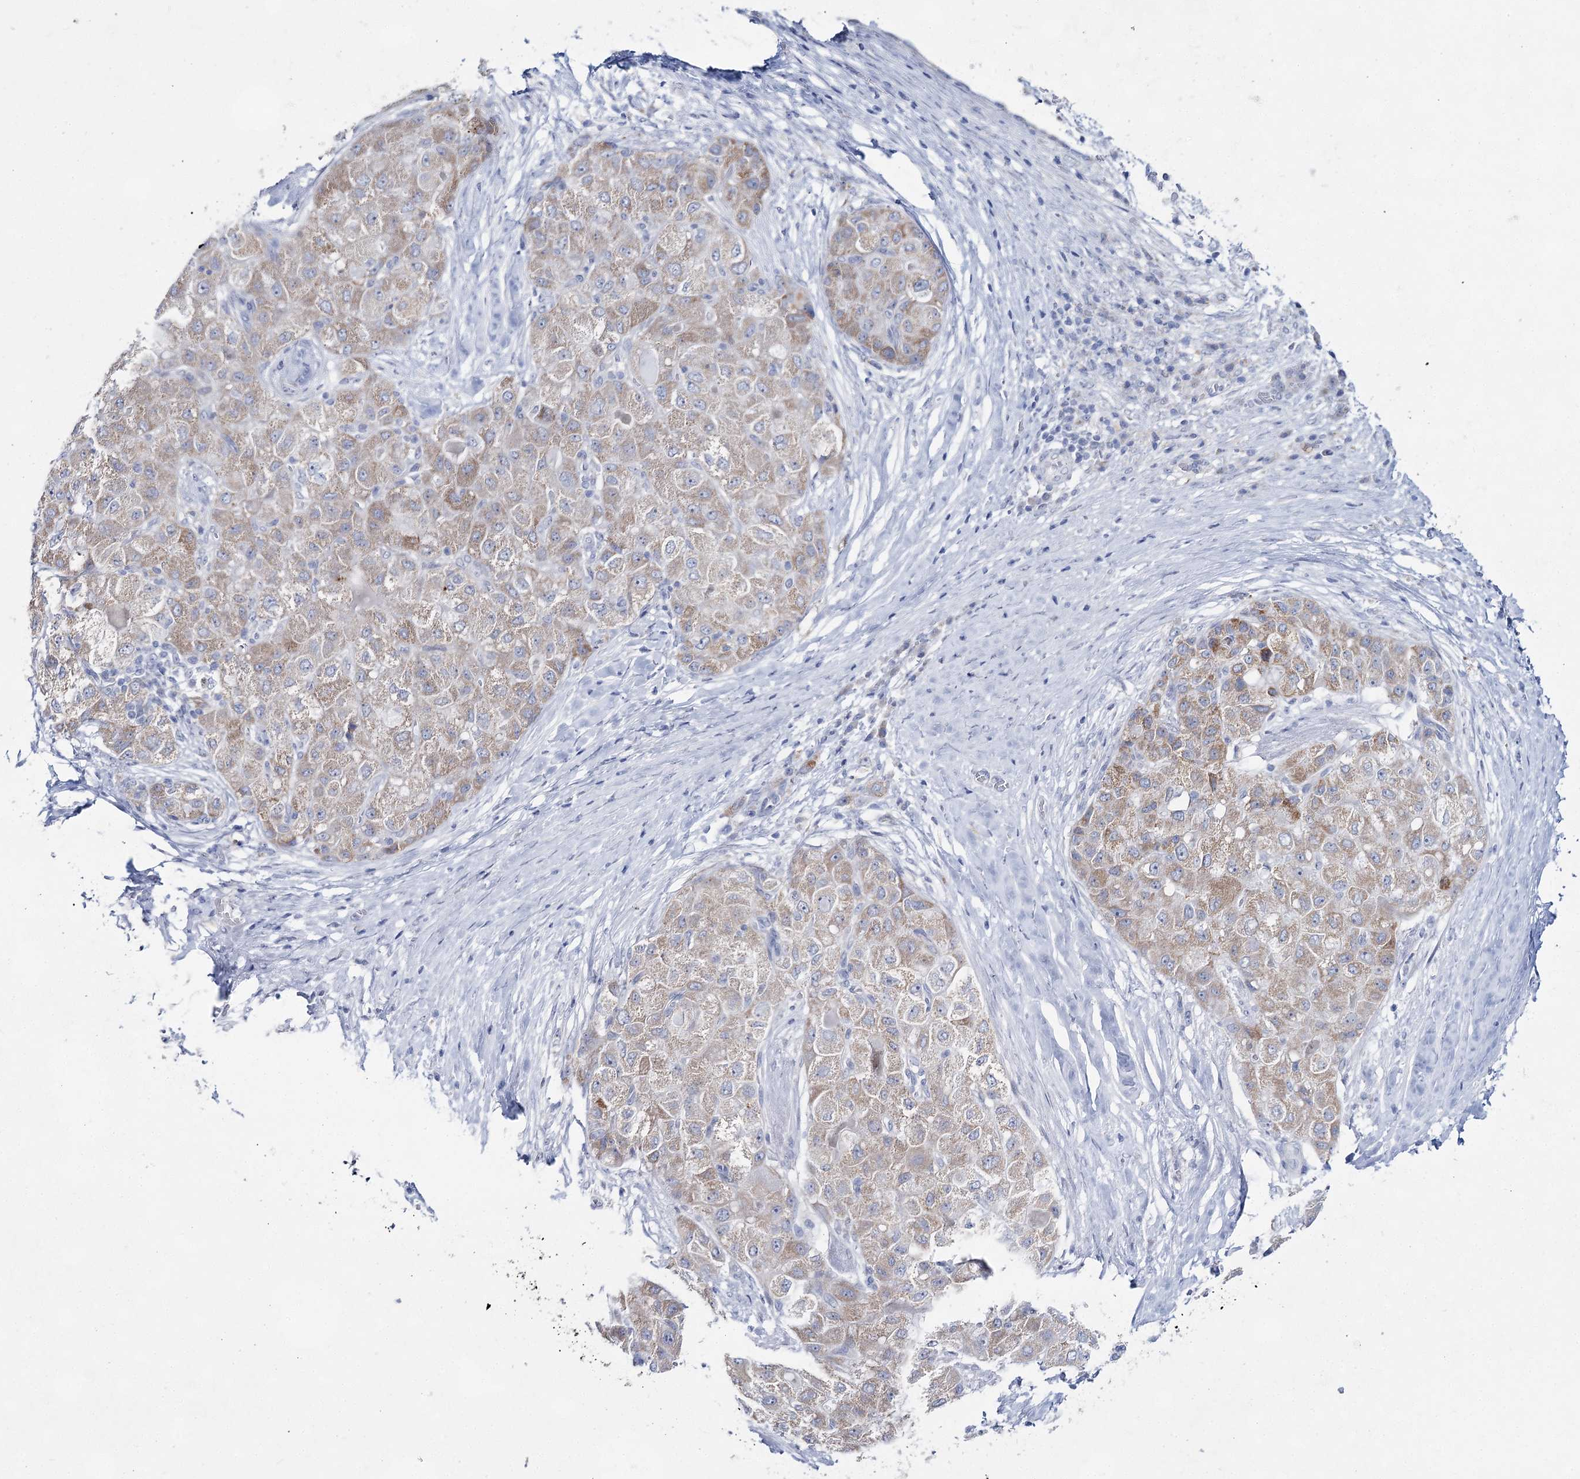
{"staining": {"intensity": "weak", "quantity": ">75%", "location": "cytoplasmic/membranous"}, "tissue": "liver cancer", "cell_type": "Tumor cells", "image_type": "cancer", "snomed": [{"axis": "morphology", "description": "Carcinoma, Hepatocellular, NOS"}, {"axis": "topography", "description": "Liver"}], "caption": "Protein analysis of liver hepatocellular carcinoma tissue exhibits weak cytoplasmic/membranous positivity in approximately >75% of tumor cells.", "gene": "BPHL", "patient": {"sex": "male", "age": 80}}